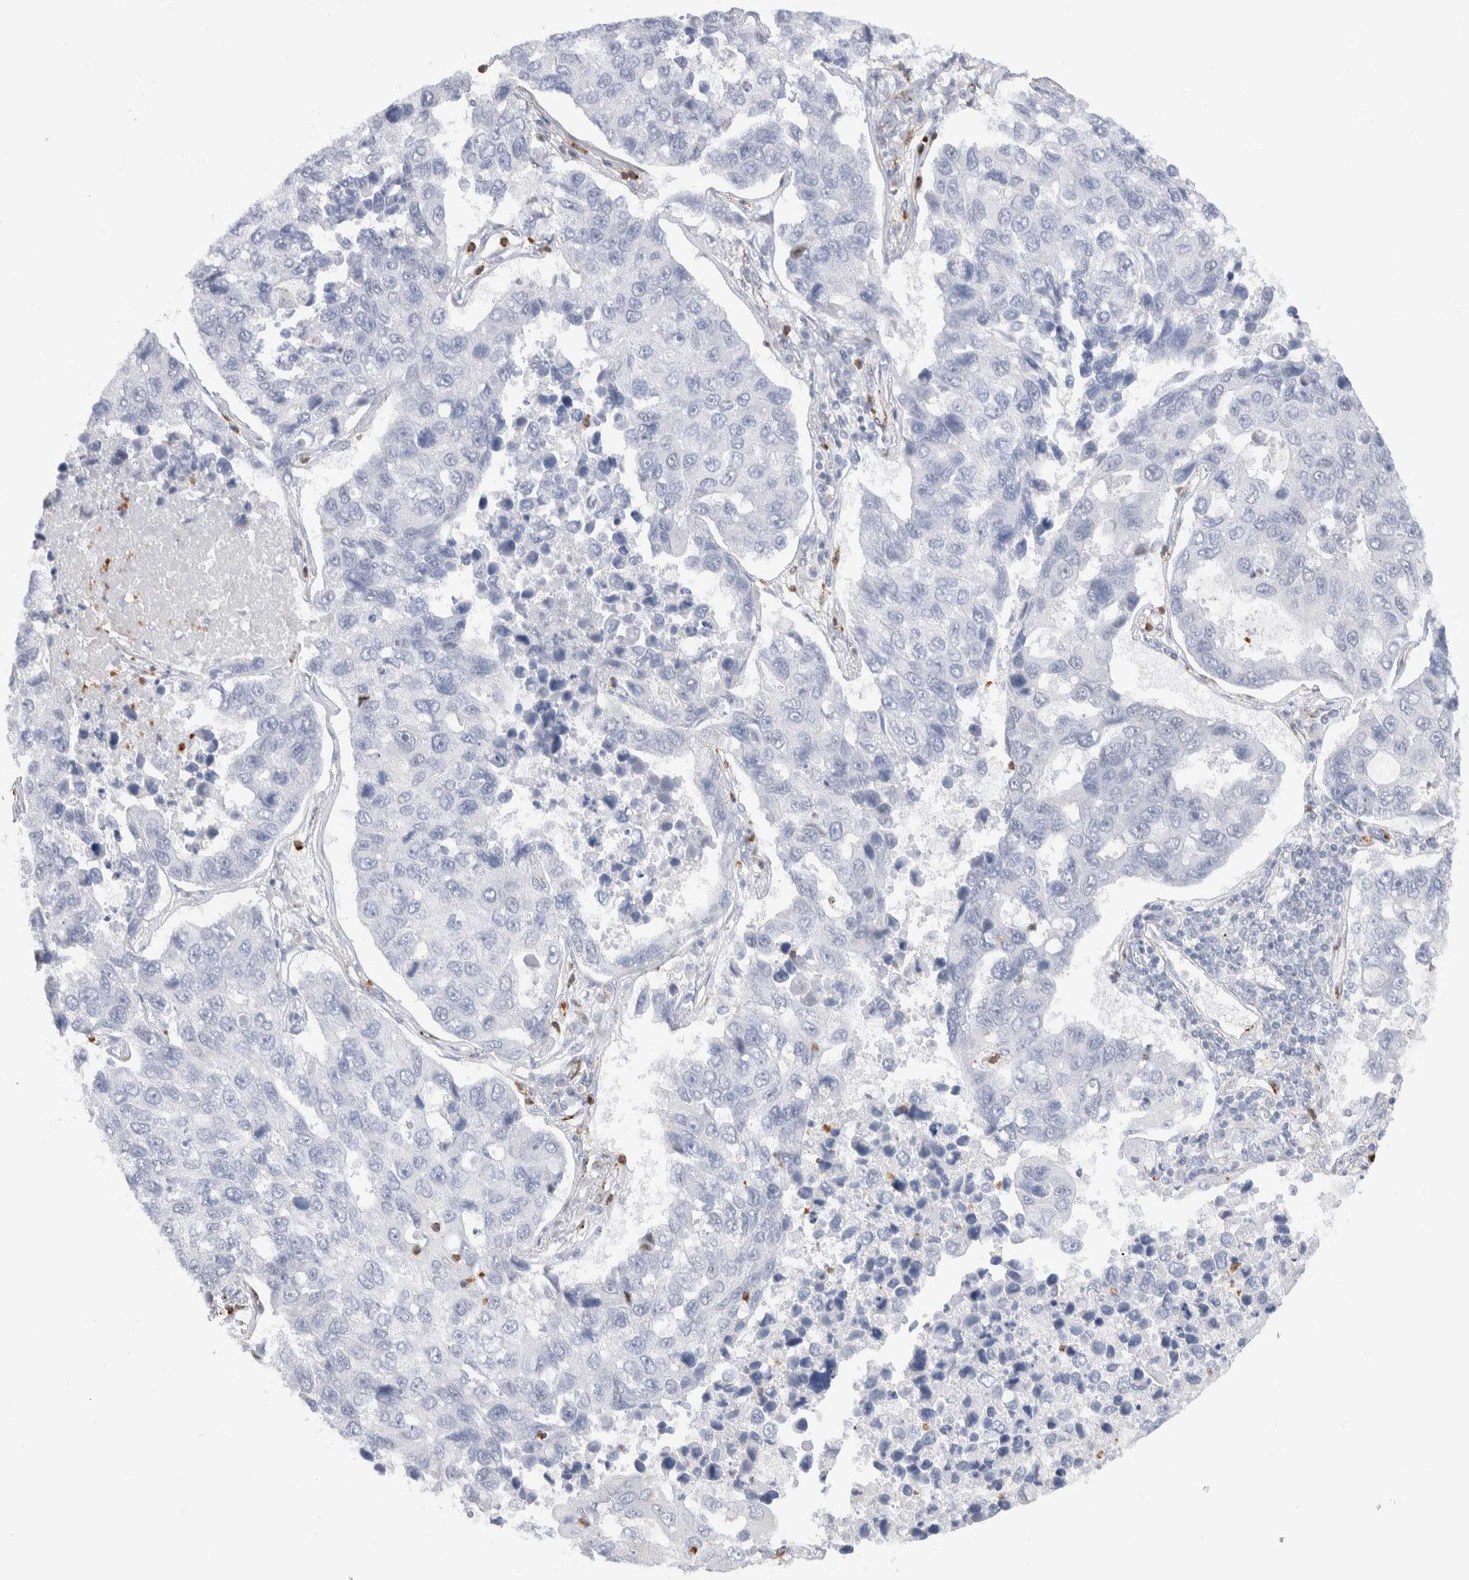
{"staining": {"intensity": "negative", "quantity": "none", "location": "none"}, "tissue": "lung cancer", "cell_type": "Tumor cells", "image_type": "cancer", "snomed": [{"axis": "morphology", "description": "Adenocarcinoma, NOS"}, {"axis": "topography", "description": "Lung"}], "caption": "High power microscopy photomicrograph of an immunohistochemistry image of lung adenocarcinoma, revealing no significant positivity in tumor cells.", "gene": "SEPTIN4", "patient": {"sex": "male", "age": 64}}